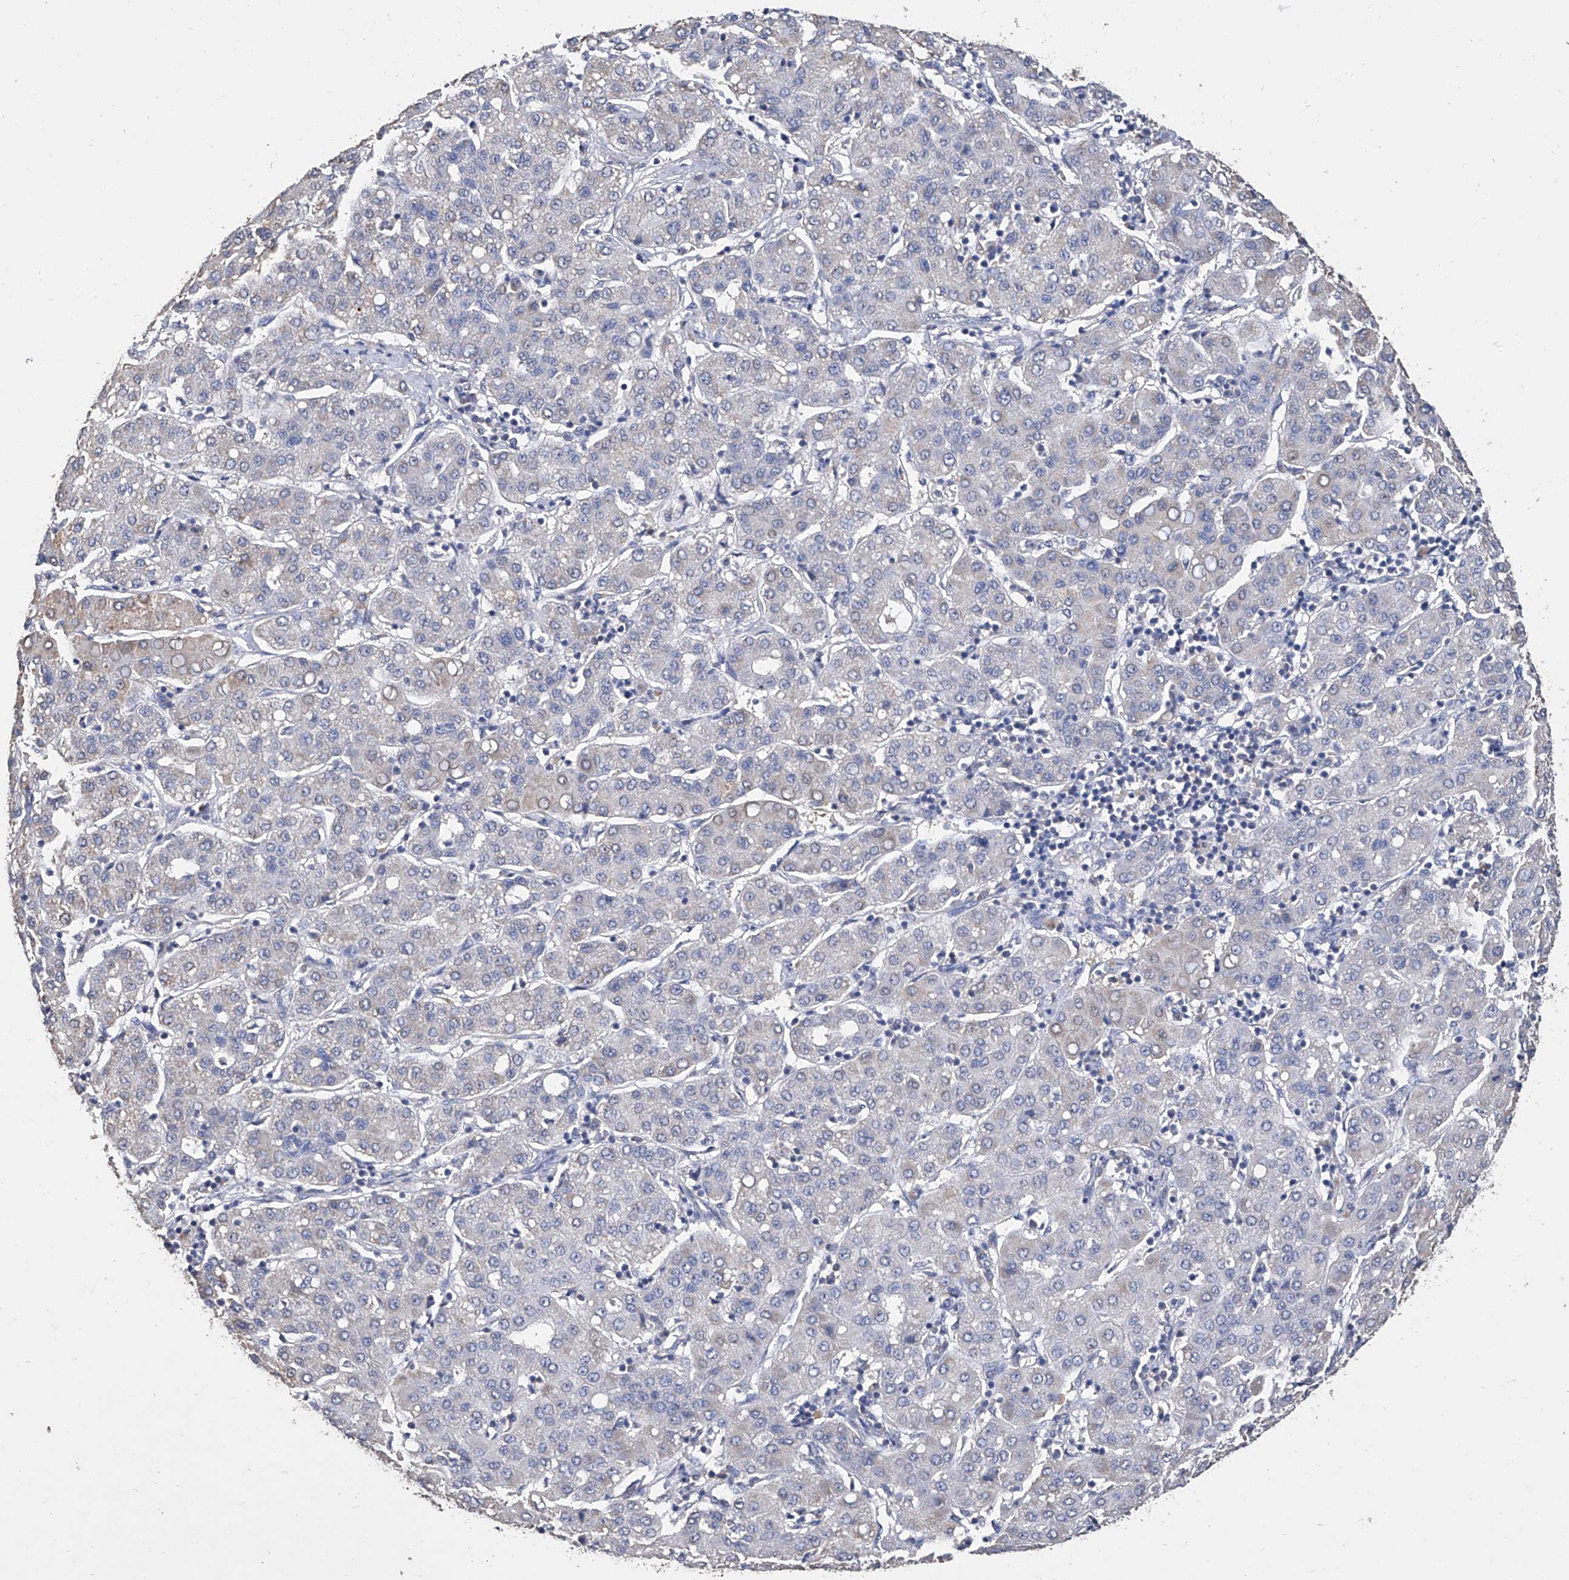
{"staining": {"intensity": "weak", "quantity": "25%-75%", "location": "cytoplasmic/membranous"}, "tissue": "liver cancer", "cell_type": "Tumor cells", "image_type": "cancer", "snomed": [{"axis": "morphology", "description": "Carcinoma, Hepatocellular, NOS"}, {"axis": "topography", "description": "Liver"}], "caption": "DAB (3,3'-diaminobenzidine) immunohistochemical staining of human liver cancer displays weak cytoplasmic/membranous protein expression in approximately 25%-75% of tumor cells.", "gene": "GPT", "patient": {"sex": "male", "age": 65}}